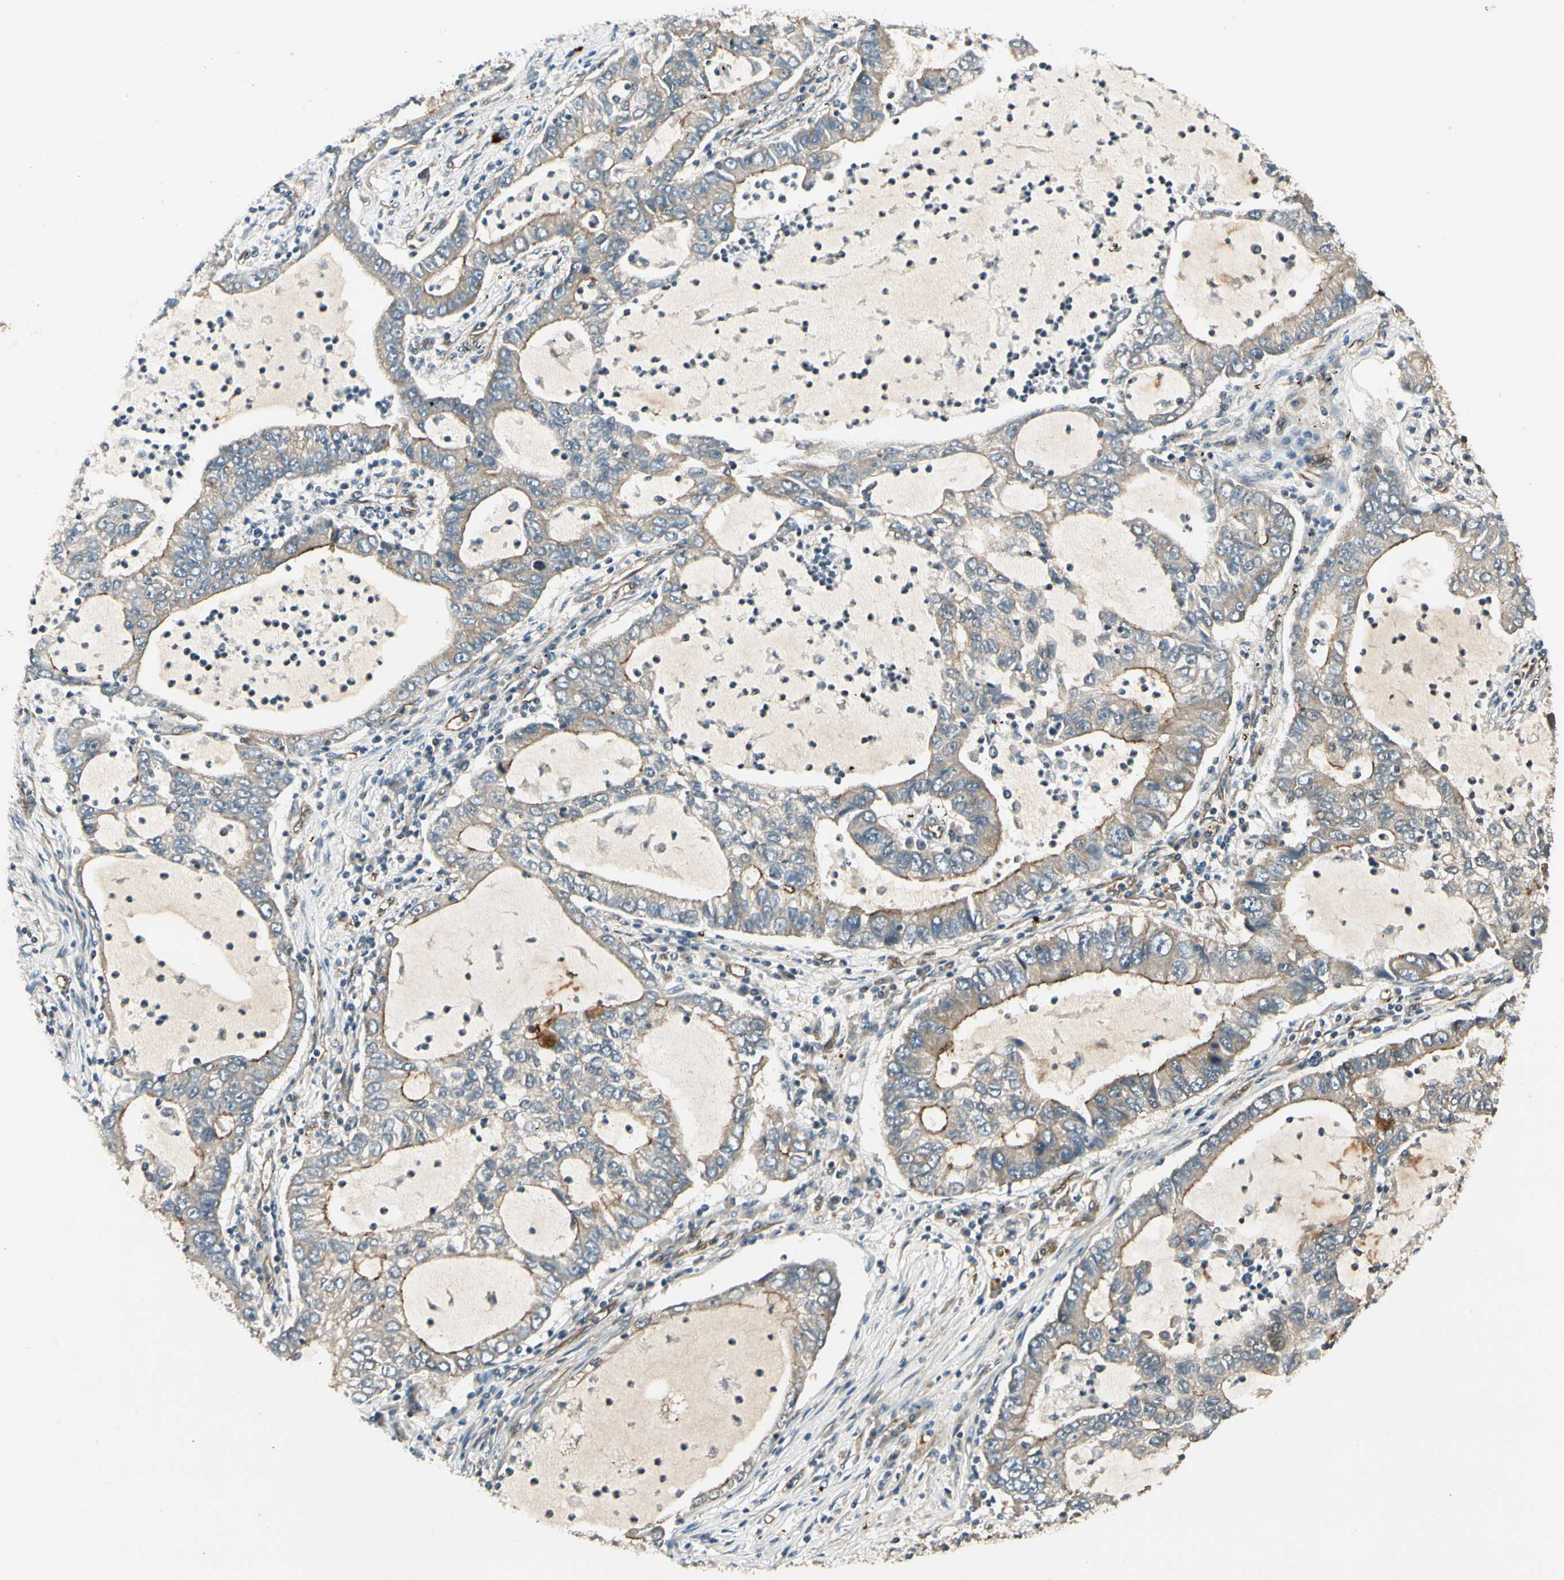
{"staining": {"intensity": "weak", "quantity": ">75%", "location": "cytoplasmic/membranous"}, "tissue": "lung cancer", "cell_type": "Tumor cells", "image_type": "cancer", "snomed": [{"axis": "morphology", "description": "Adenocarcinoma, NOS"}, {"axis": "topography", "description": "Lung"}], "caption": "IHC (DAB) staining of human adenocarcinoma (lung) demonstrates weak cytoplasmic/membranous protein staining in about >75% of tumor cells.", "gene": "ROCK2", "patient": {"sex": "female", "age": 51}}